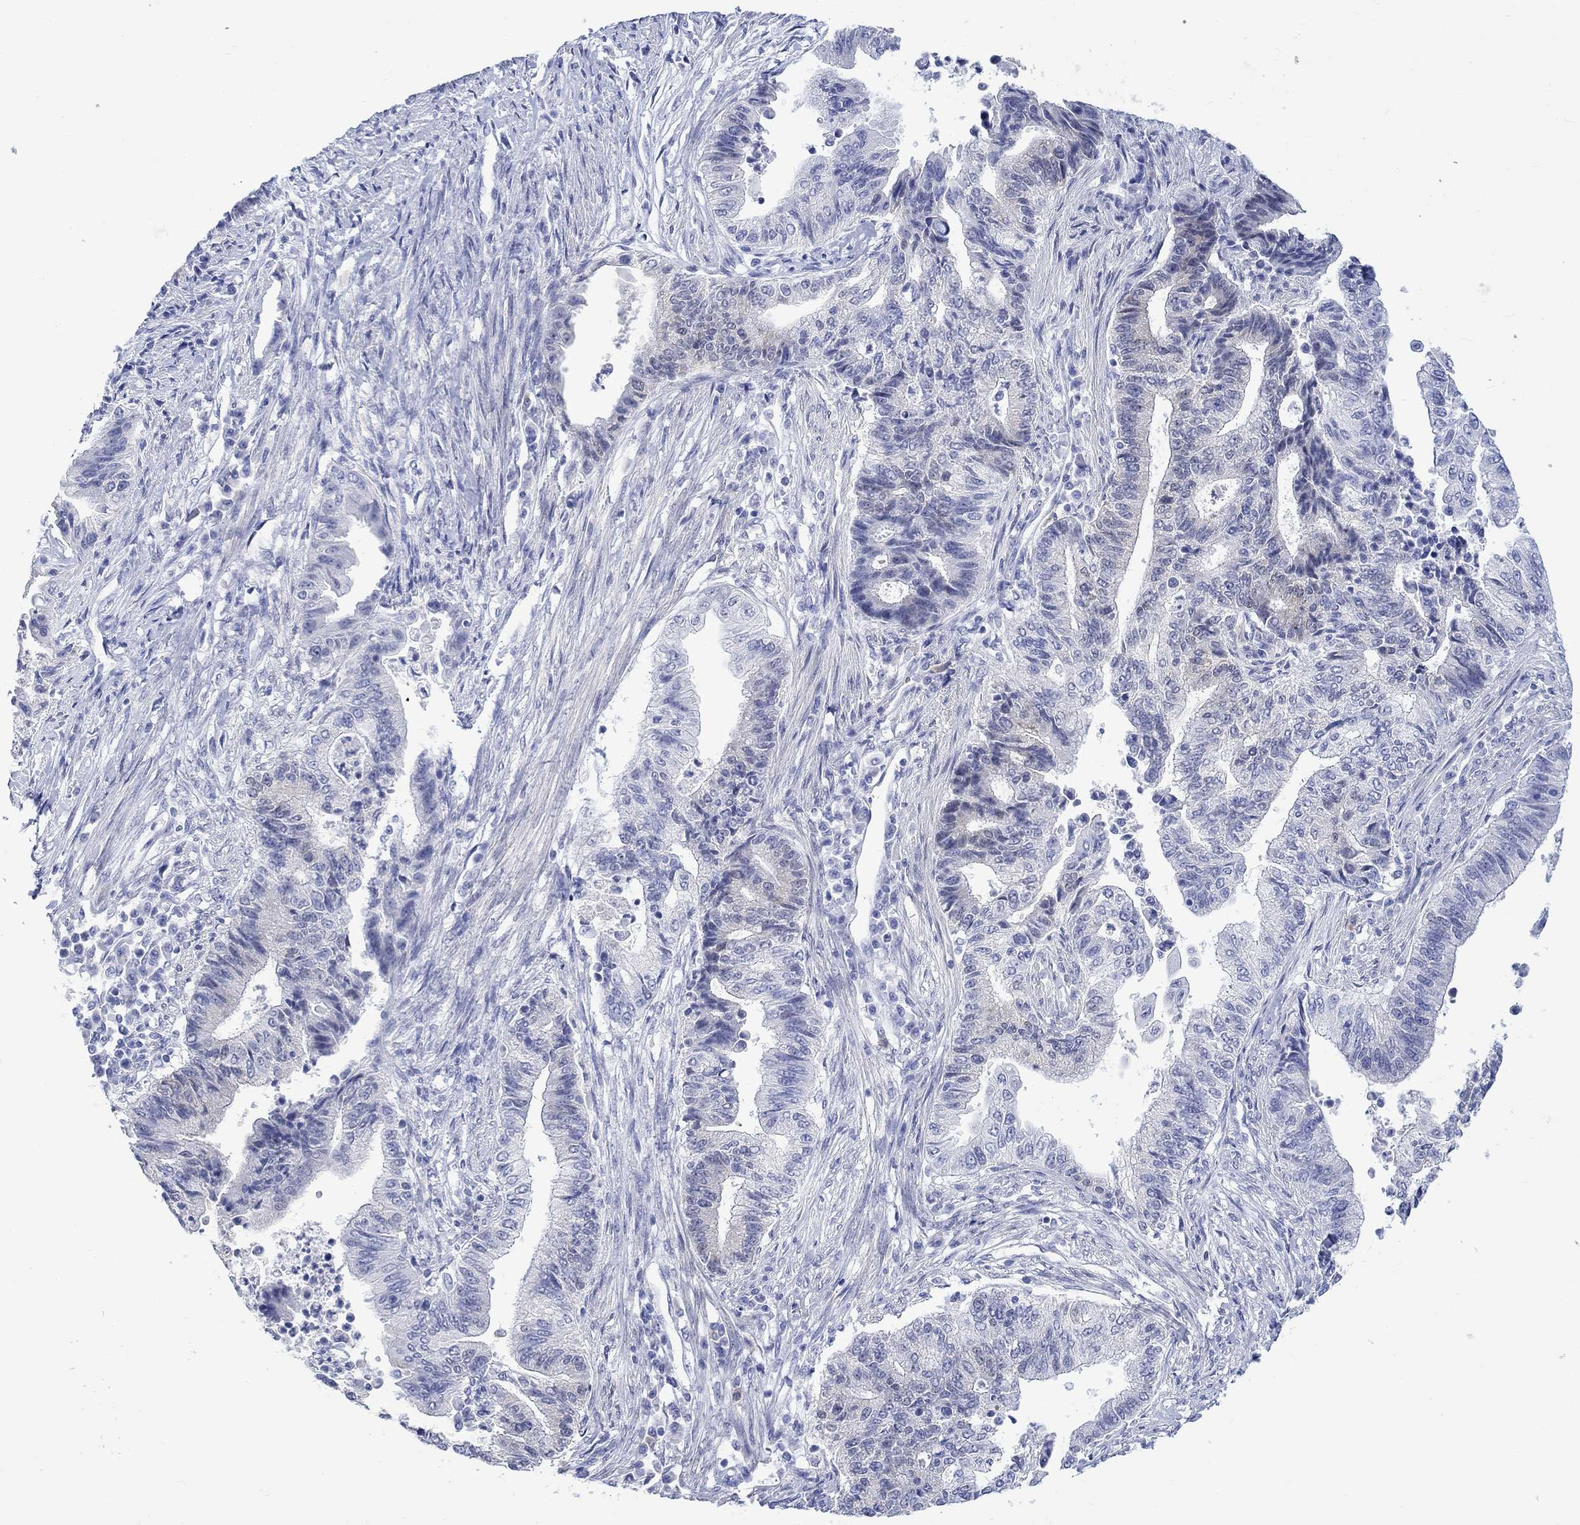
{"staining": {"intensity": "negative", "quantity": "none", "location": "none"}, "tissue": "endometrial cancer", "cell_type": "Tumor cells", "image_type": "cancer", "snomed": [{"axis": "morphology", "description": "Adenocarcinoma, NOS"}, {"axis": "topography", "description": "Uterus"}, {"axis": "topography", "description": "Endometrium"}], "caption": "A photomicrograph of endometrial cancer (adenocarcinoma) stained for a protein exhibits no brown staining in tumor cells.", "gene": "MSI1", "patient": {"sex": "female", "age": 54}}